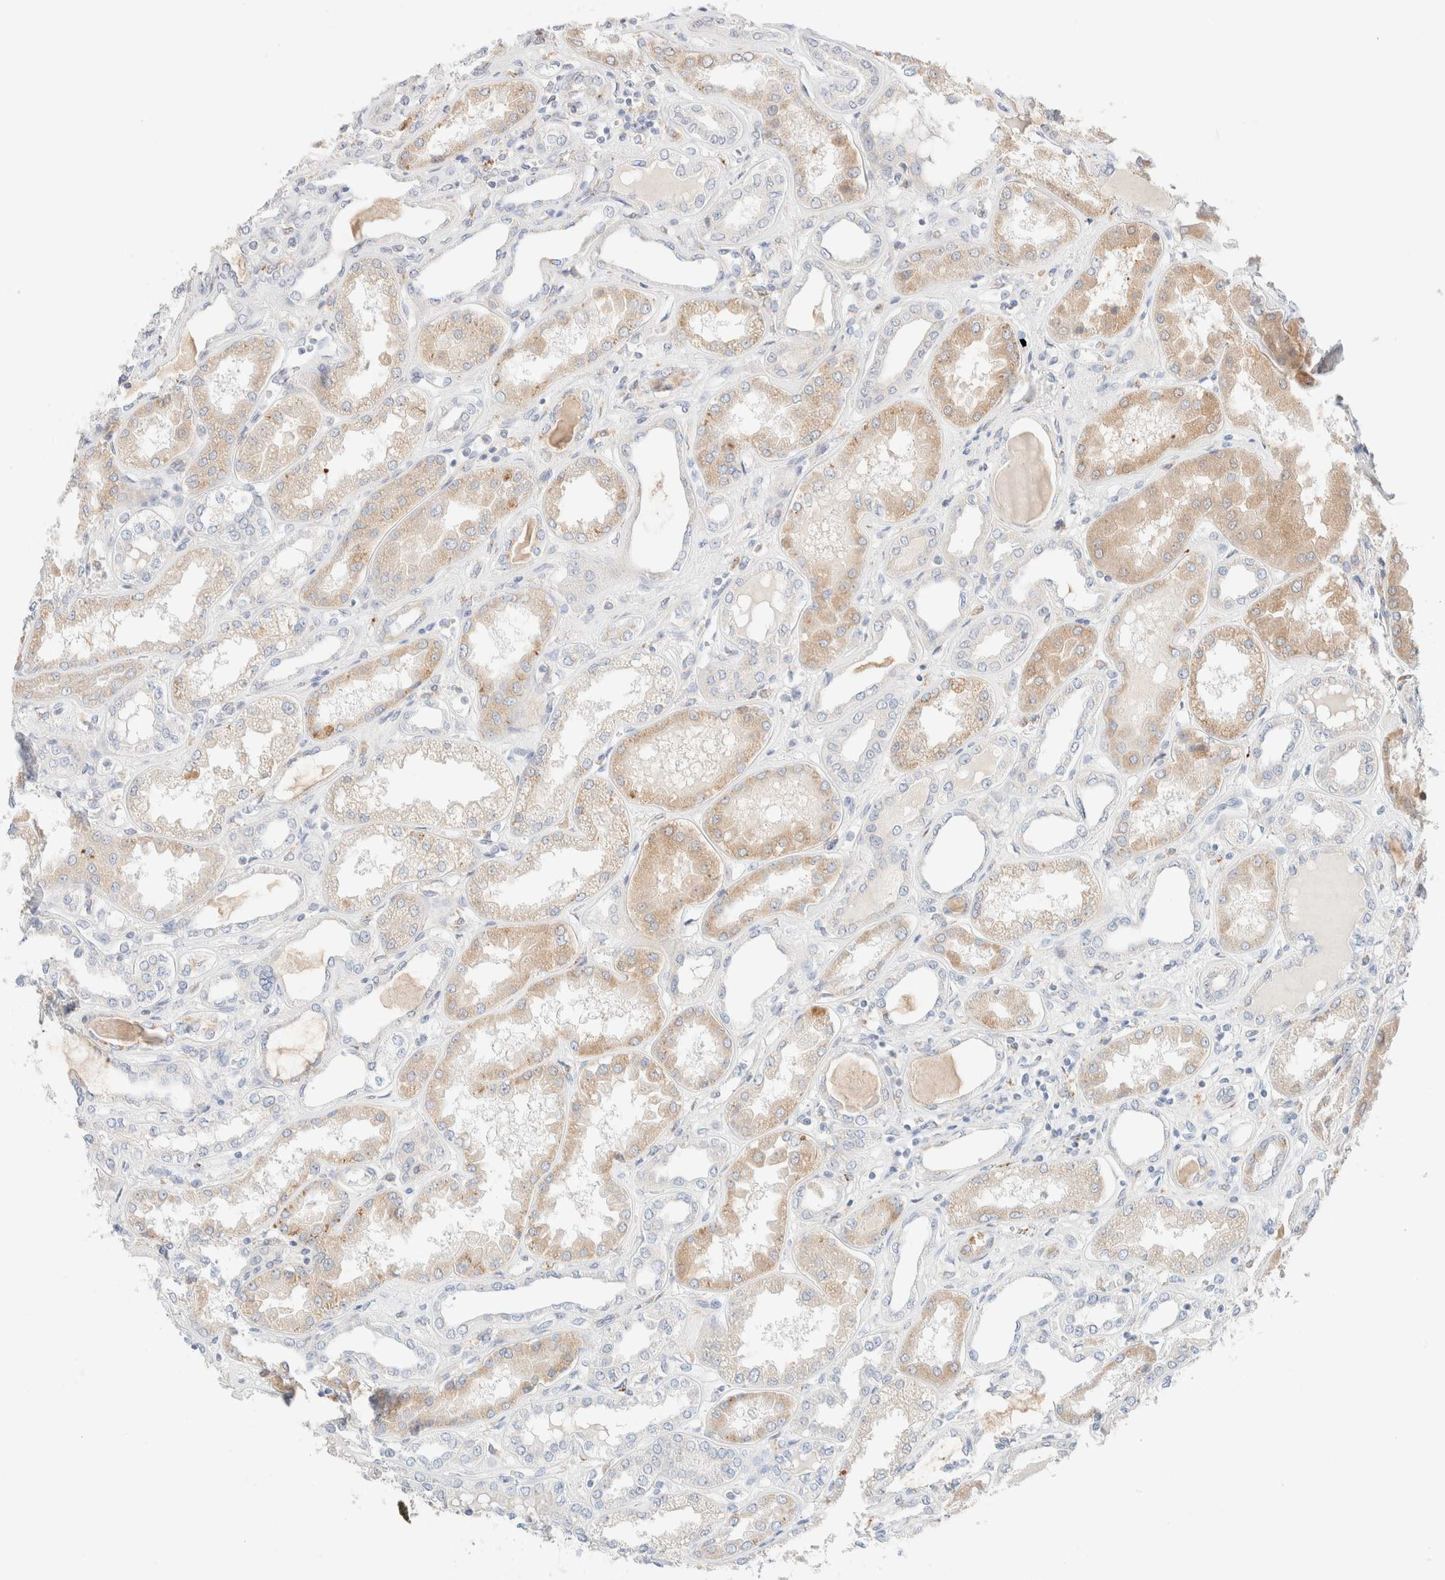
{"staining": {"intensity": "weak", "quantity": "<25%", "location": "cytoplasmic/membranous"}, "tissue": "kidney", "cell_type": "Cells in glomeruli", "image_type": "normal", "snomed": [{"axis": "morphology", "description": "Normal tissue, NOS"}, {"axis": "topography", "description": "Kidney"}], "caption": "Histopathology image shows no protein positivity in cells in glomeruli of unremarkable kidney.", "gene": "SARM1", "patient": {"sex": "female", "age": 56}}